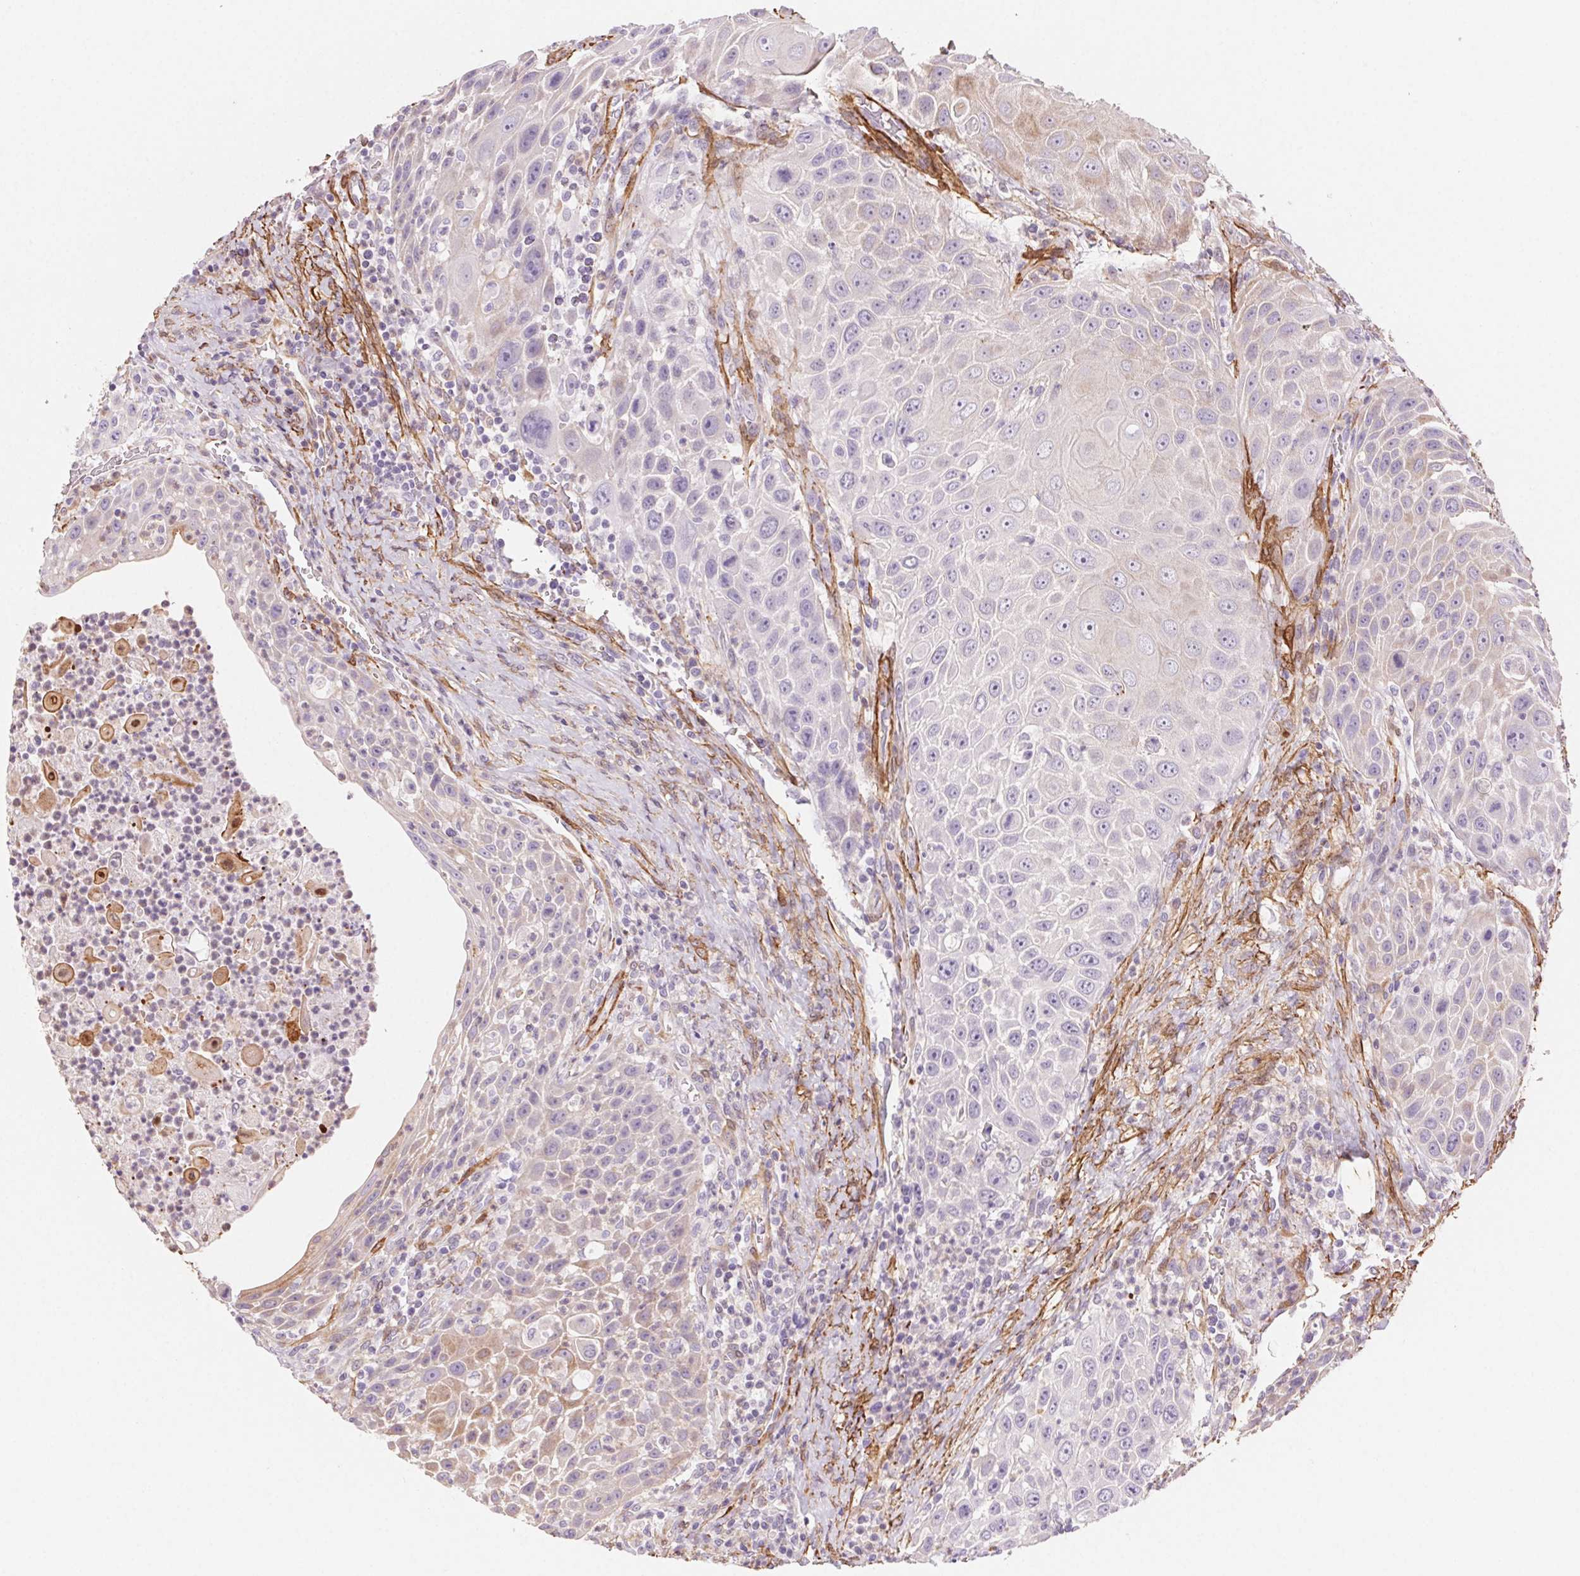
{"staining": {"intensity": "negative", "quantity": "none", "location": "none"}, "tissue": "head and neck cancer", "cell_type": "Tumor cells", "image_type": "cancer", "snomed": [{"axis": "morphology", "description": "Squamous cell carcinoma, NOS"}, {"axis": "topography", "description": "Head-Neck"}], "caption": "Protein analysis of head and neck cancer (squamous cell carcinoma) reveals no significant positivity in tumor cells. The staining is performed using DAB (3,3'-diaminobenzidine) brown chromogen with nuclei counter-stained in using hematoxylin.", "gene": "GPX8", "patient": {"sex": "male", "age": 69}}